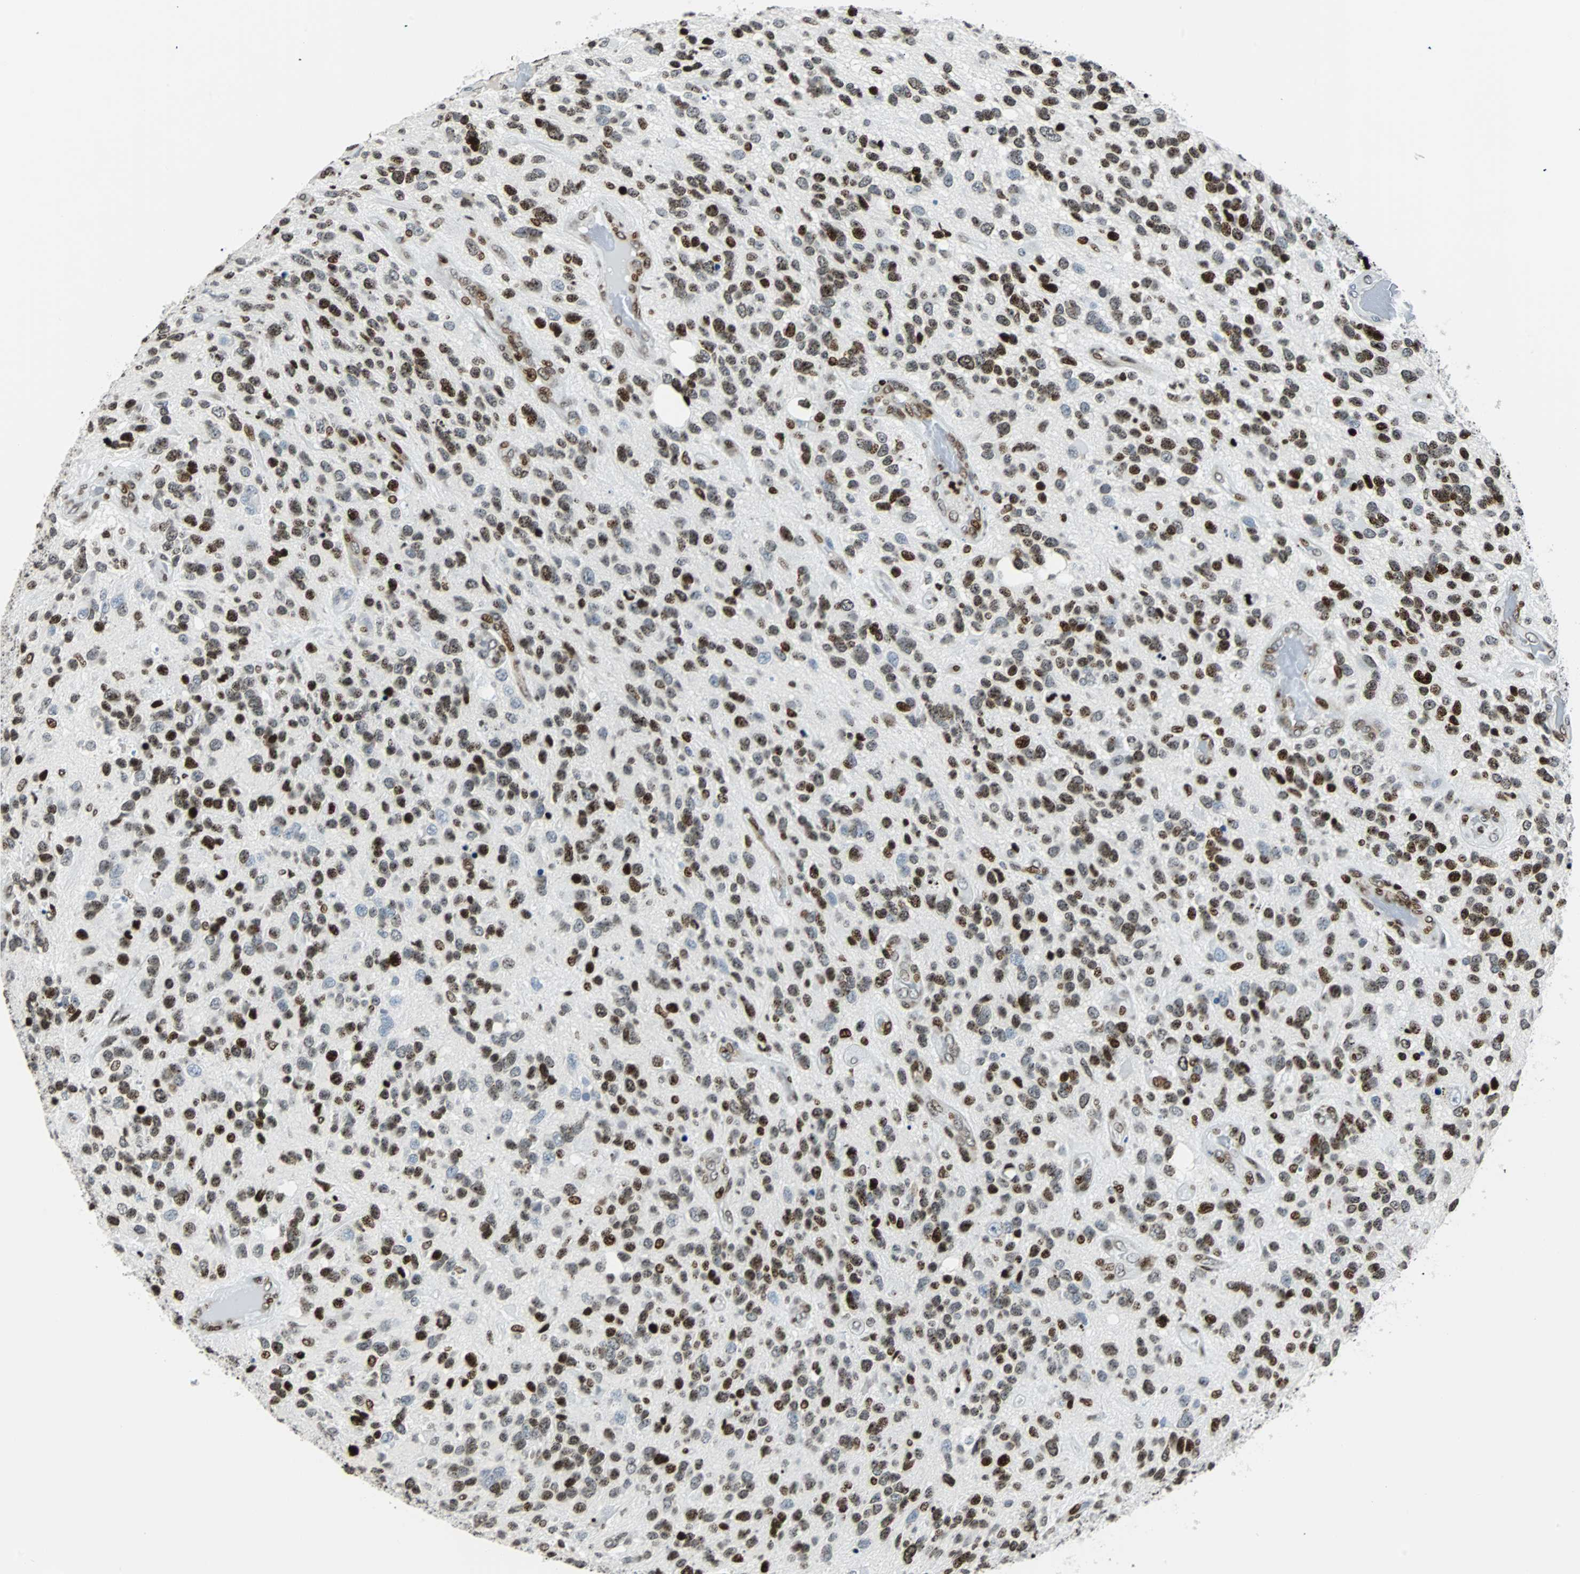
{"staining": {"intensity": "moderate", "quantity": ">75%", "location": "nuclear"}, "tissue": "glioma", "cell_type": "Tumor cells", "image_type": "cancer", "snomed": [{"axis": "morphology", "description": "Glioma, malignant, High grade"}, {"axis": "topography", "description": "Brain"}], "caption": "This histopathology image shows IHC staining of human malignant glioma (high-grade), with medium moderate nuclear expression in about >75% of tumor cells.", "gene": "ZNF131", "patient": {"sex": "female", "age": 58}}